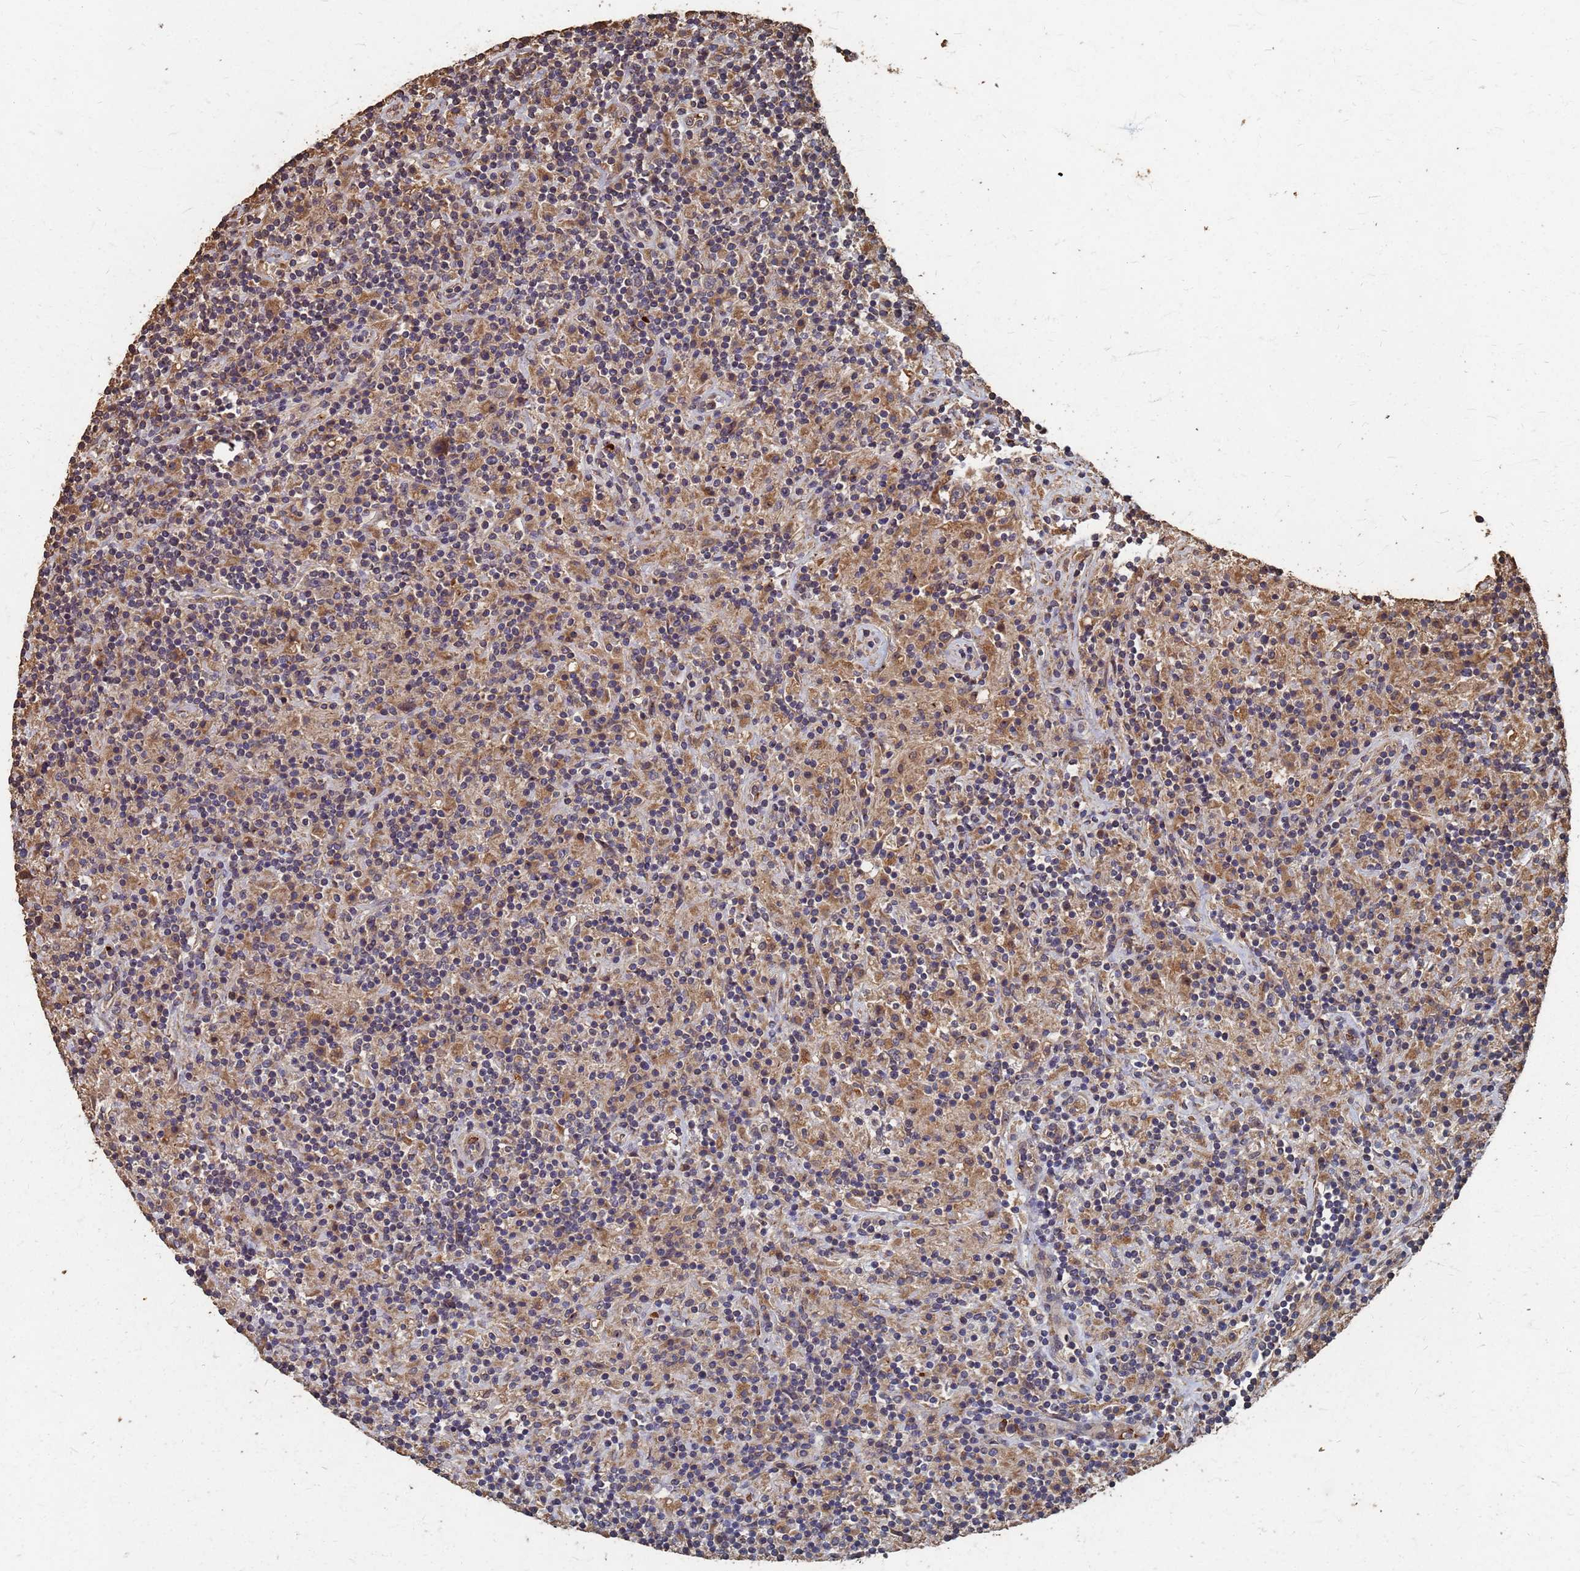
{"staining": {"intensity": "weak", "quantity": ">75%", "location": "cytoplasmic/membranous"}, "tissue": "lymphoma", "cell_type": "Tumor cells", "image_type": "cancer", "snomed": [{"axis": "morphology", "description": "Hodgkin's disease, NOS"}, {"axis": "topography", "description": "Lymph node"}], "caption": "Immunohistochemical staining of Hodgkin's disease displays low levels of weak cytoplasmic/membranous expression in about >75% of tumor cells.", "gene": "DPH5", "patient": {"sex": "male", "age": 70}}